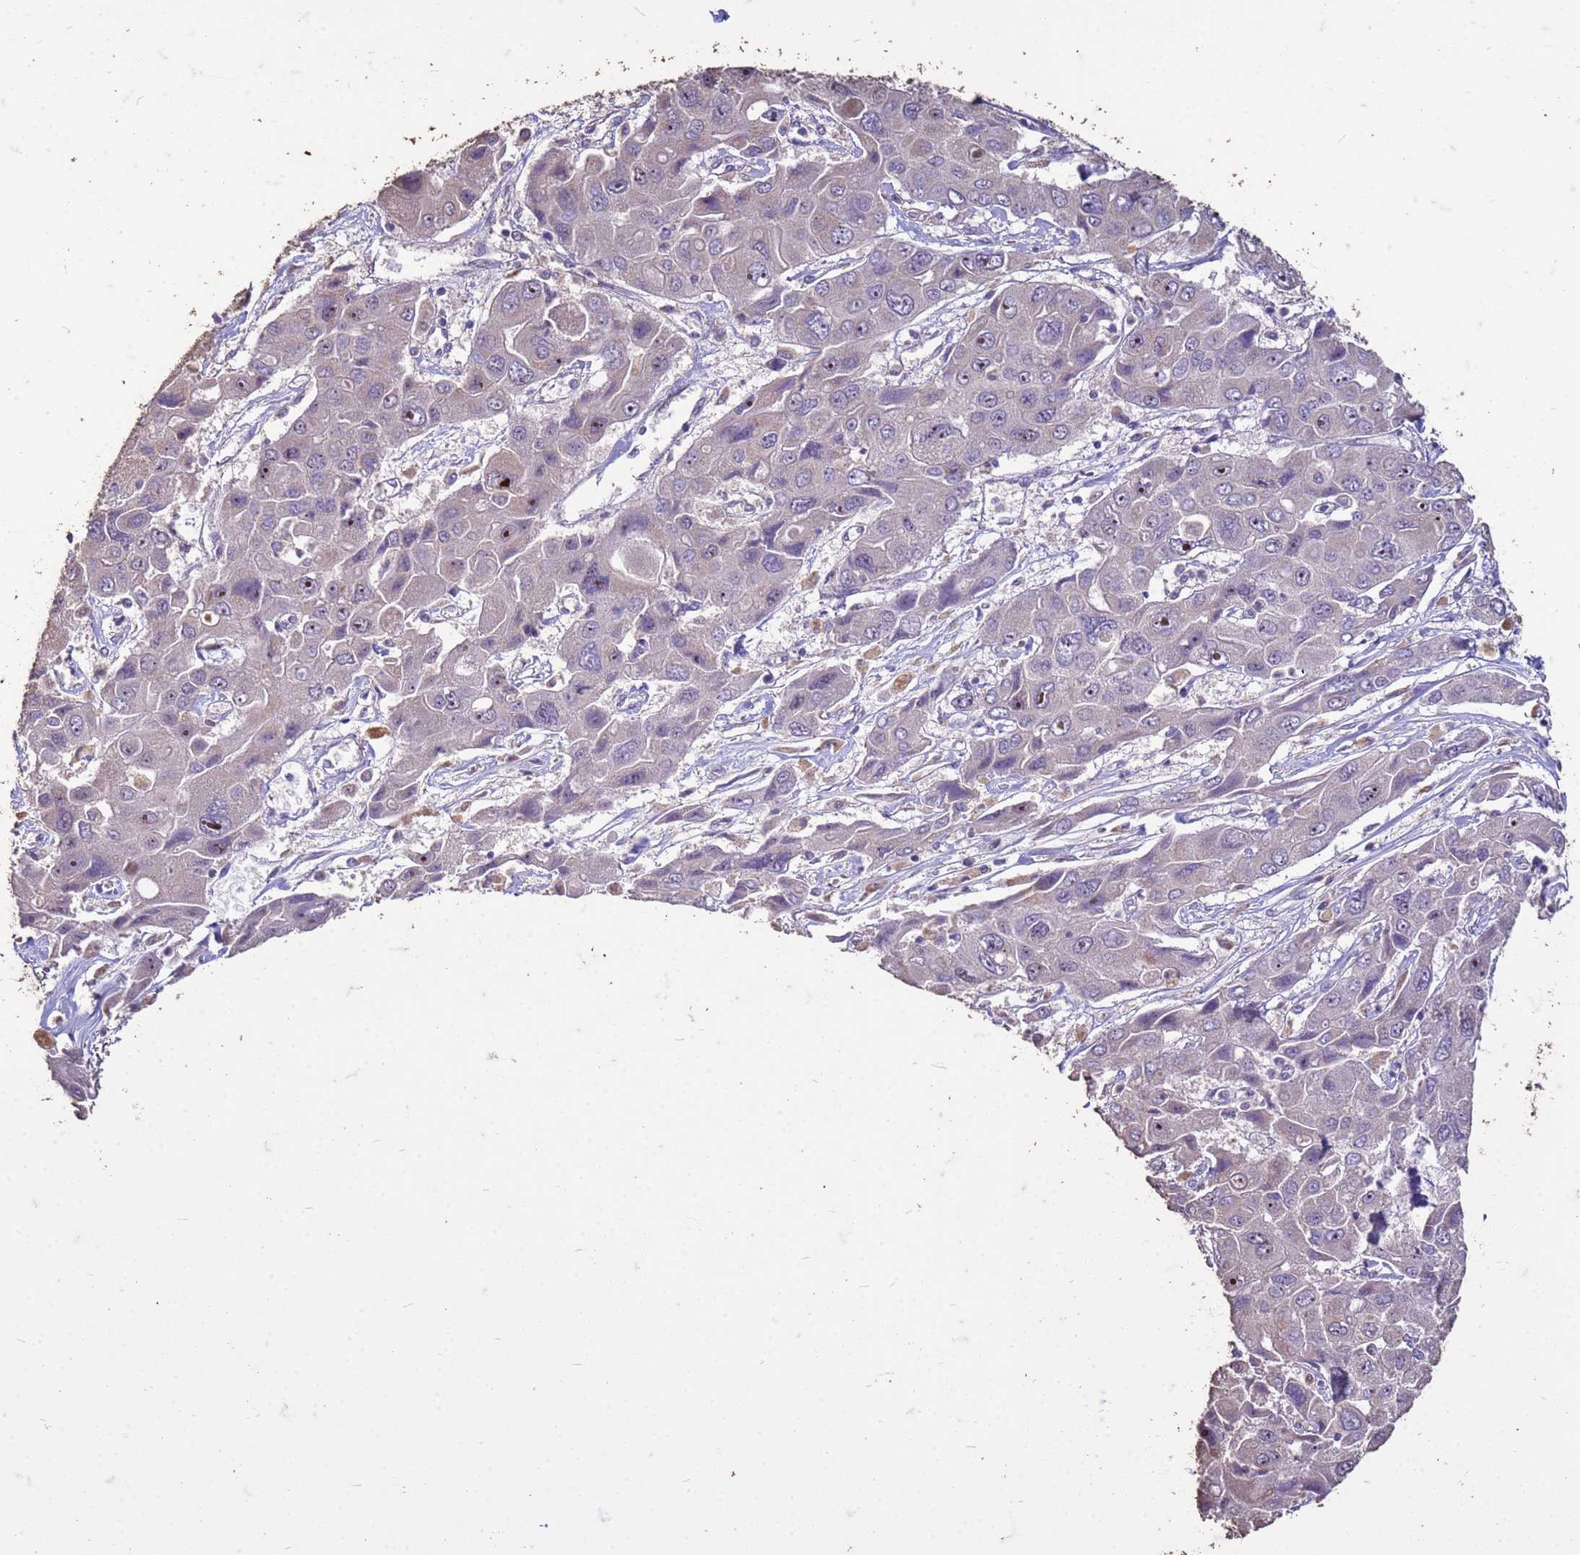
{"staining": {"intensity": "negative", "quantity": "none", "location": "none"}, "tissue": "liver cancer", "cell_type": "Tumor cells", "image_type": "cancer", "snomed": [{"axis": "morphology", "description": "Cholangiocarcinoma"}, {"axis": "topography", "description": "Liver"}], "caption": "Immunohistochemistry of liver cholangiocarcinoma displays no expression in tumor cells.", "gene": "FAM184B", "patient": {"sex": "male", "age": 67}}